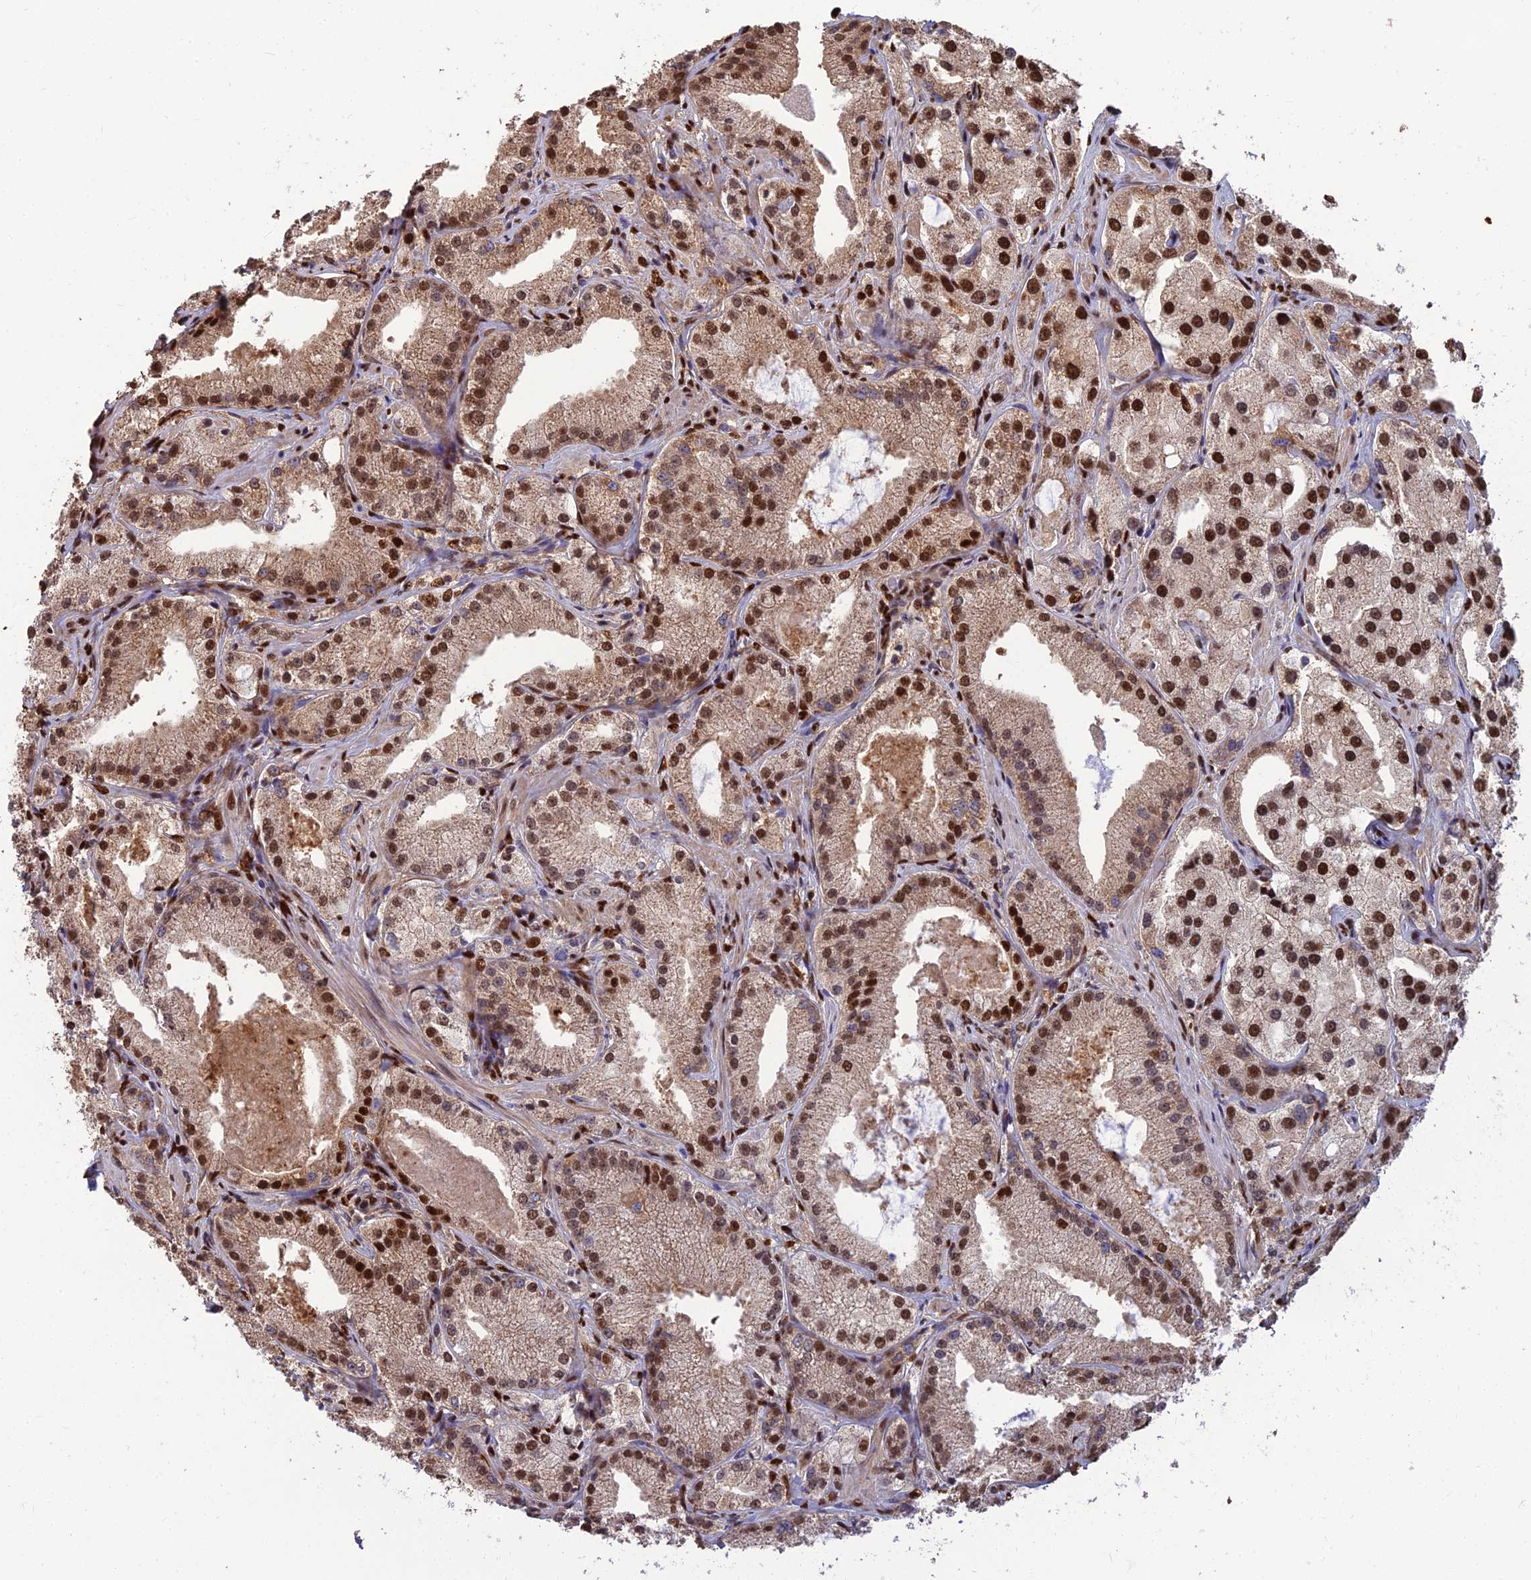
{"staining": {"intensity": "strong", "quantity": ">75%", "location": "cytoplasmic/membranous,nuclear"}, "tissue": "prostate cancer", "cell_type": "Tumor cells", "image_type": "cancer", "snomed": [{"axis": "morphology", "description": "Adenocarcinoma, Low grade"}, {"axis": "topography", "description": "Prostate"}], "caption": "A high amount of strong cytoplasmic/membranous and nuclear positivity is seen in about >75% of tumor cells in prostate cancer tissue. (brown staining indicates protein expression, while blue staining denotes nuclei).", "gene": "DNPEP", "patient": {"sex": "male", "age": 69}}